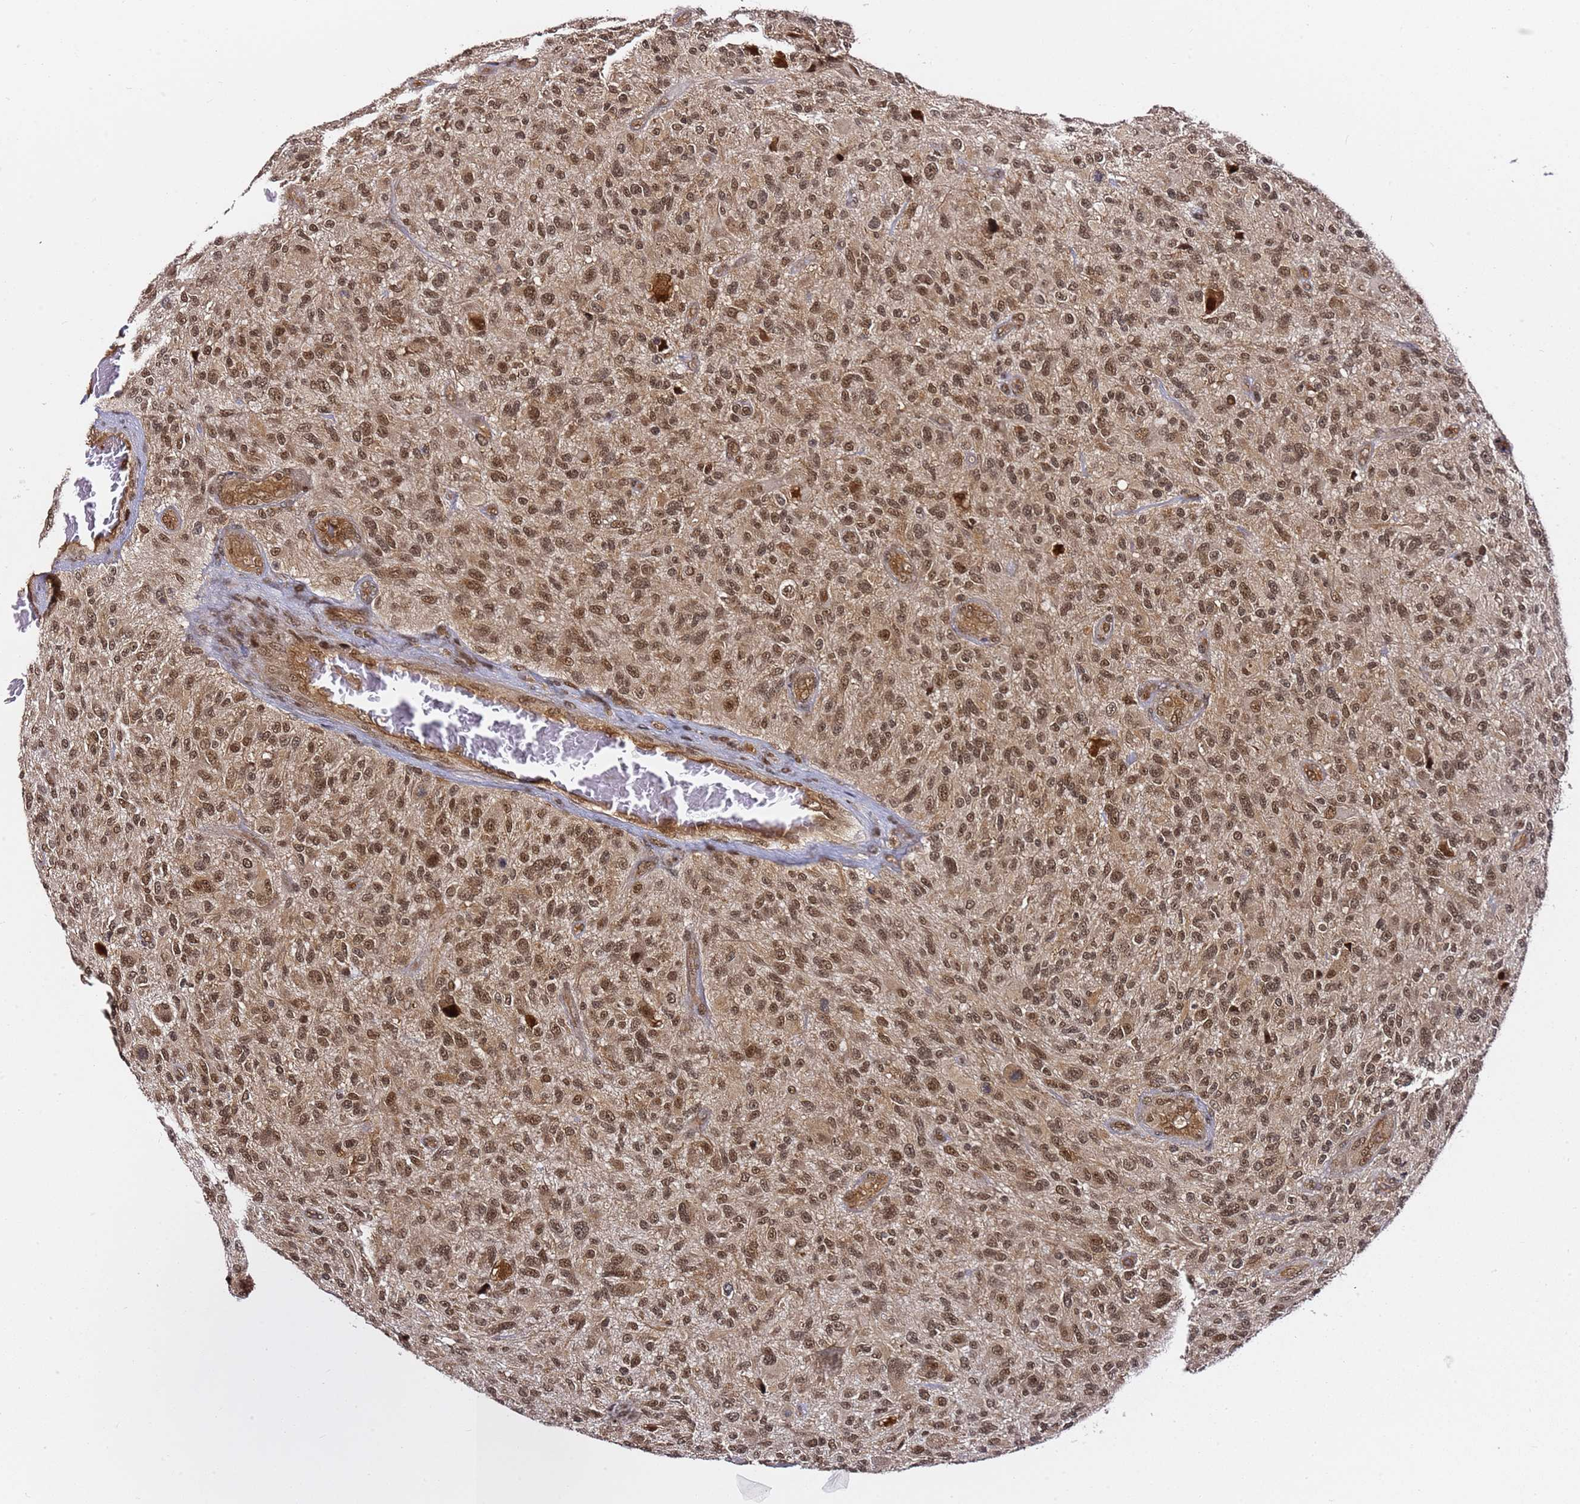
{"staining": {"intensity": "moderate", "quantity": ">75%", "location": "nuclear"}, "tissue": "glioma", "cell_type": "Tumor cells", "image_type": "cancer", "snomed": [{"axis": "morphology", "description": "Glioma, malignant, High grade"}, {"axis": "topography", "description": "Brain"}], "caption": "Malignant glioma (high-grade) tissue exhibits moderate nuclear expression in about >75% of tumor cells", "gene": "RGS18", "patient": {"sex": "male", "age": 47}}